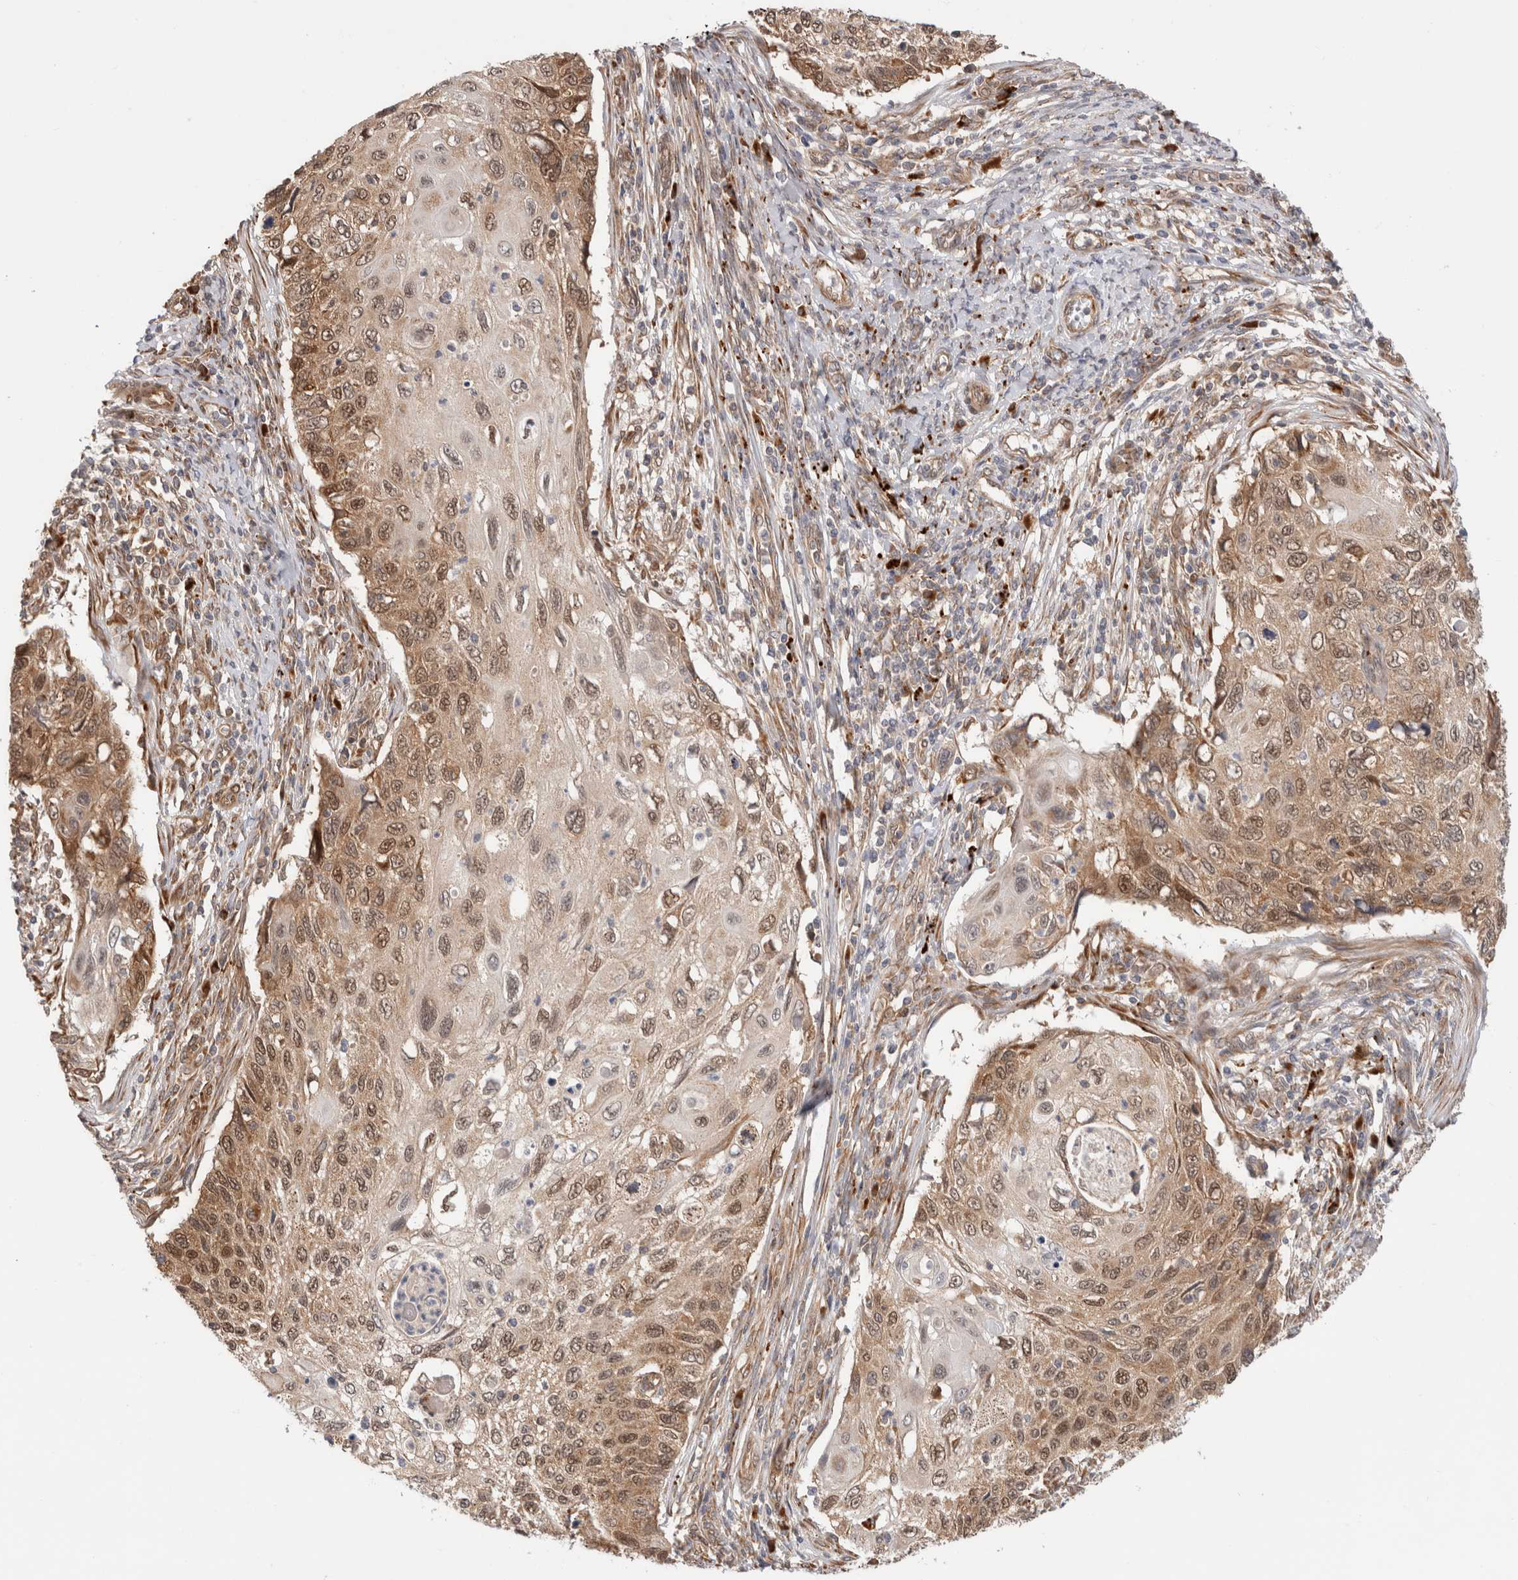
{"staining": {"intensity": "weak", "quantity": ">75%", "location": "cytoplasmic/membranous,nuclear"}, "tissue": "cervical cancer", "cell_type": "Tumor cells", "image_type": "cancer", "snomed": [{"axis": "morphology", "description": "Squamous cell carcinoma, NOS"}, {"axis": "topography", "description": "Cervix"}], "caption": "Protein staining of cervical cancer (squamous cell carcinoma) tissue exhibits weak cytoplasmic/membranous and nuclear positivity in approximately >75% of tumor cells. (DAB (3,3'-diaminobenzidine) IHC with brightfield microscopy, high magnification).", "gene": "ACTL9", "patient": {"sex": "female", "age": 70}}